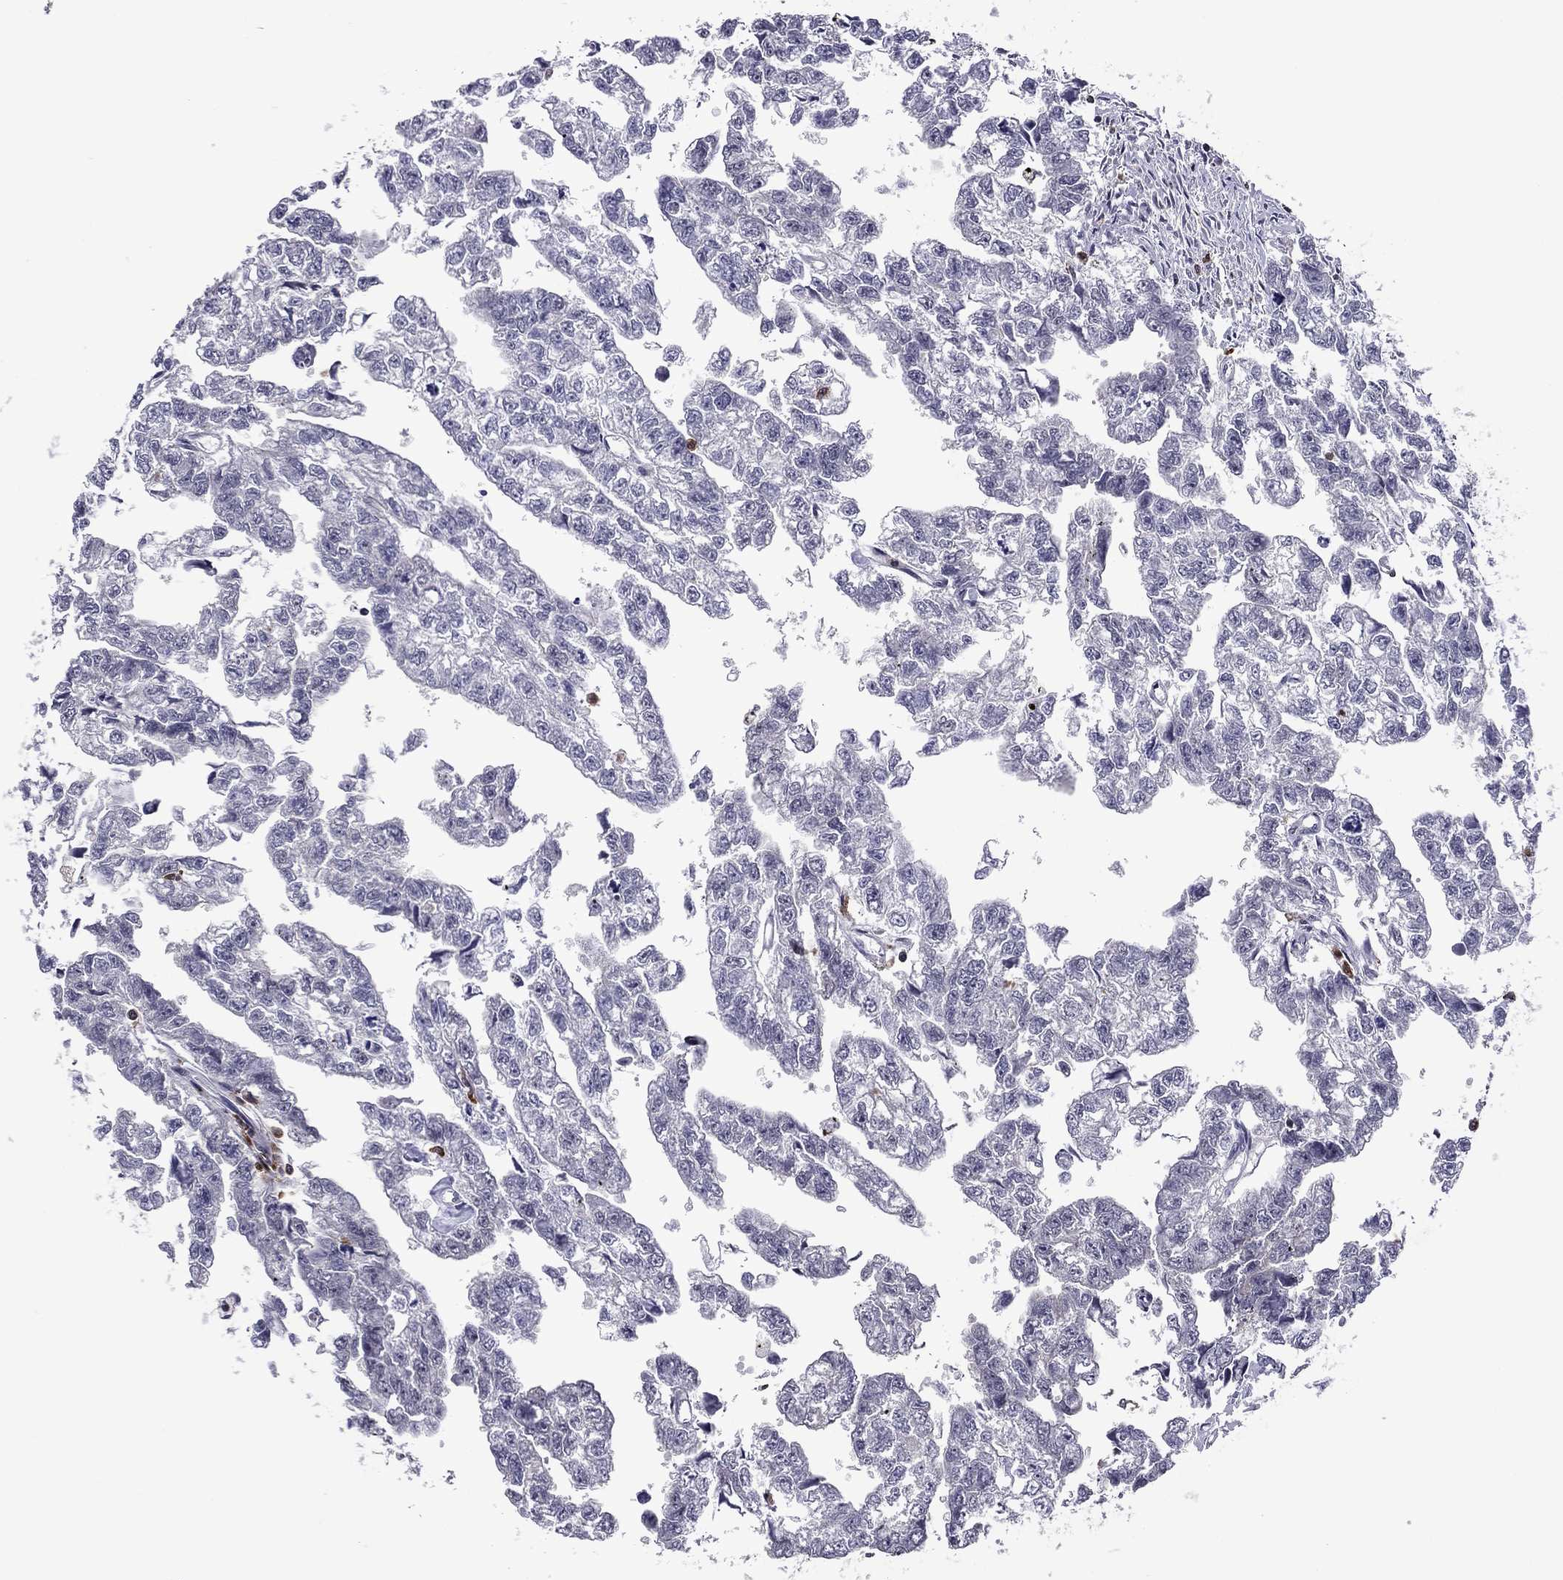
{"staining": {"intensity": "negative", "quantity": "none", "location": "none"}, "tissue": "testis cancer", "cell_type": "Tumor cells", "image_type": "cancer", "snomed": [{"axis": "morphology", "description": "Carcinoma, Embryonal, NOS"}, {"axis": "morphology", "description": "Teratoma, malignant, NOS"}, {"axis": "topography", "description": "Testis"}], "caption": "This is a image of immunohistochemistry (IHC) staining of testis cancer, which shows no positivity in tumor cells.", "gene": "PLCB2", "patient": {"sex": "male", "age": 44}}